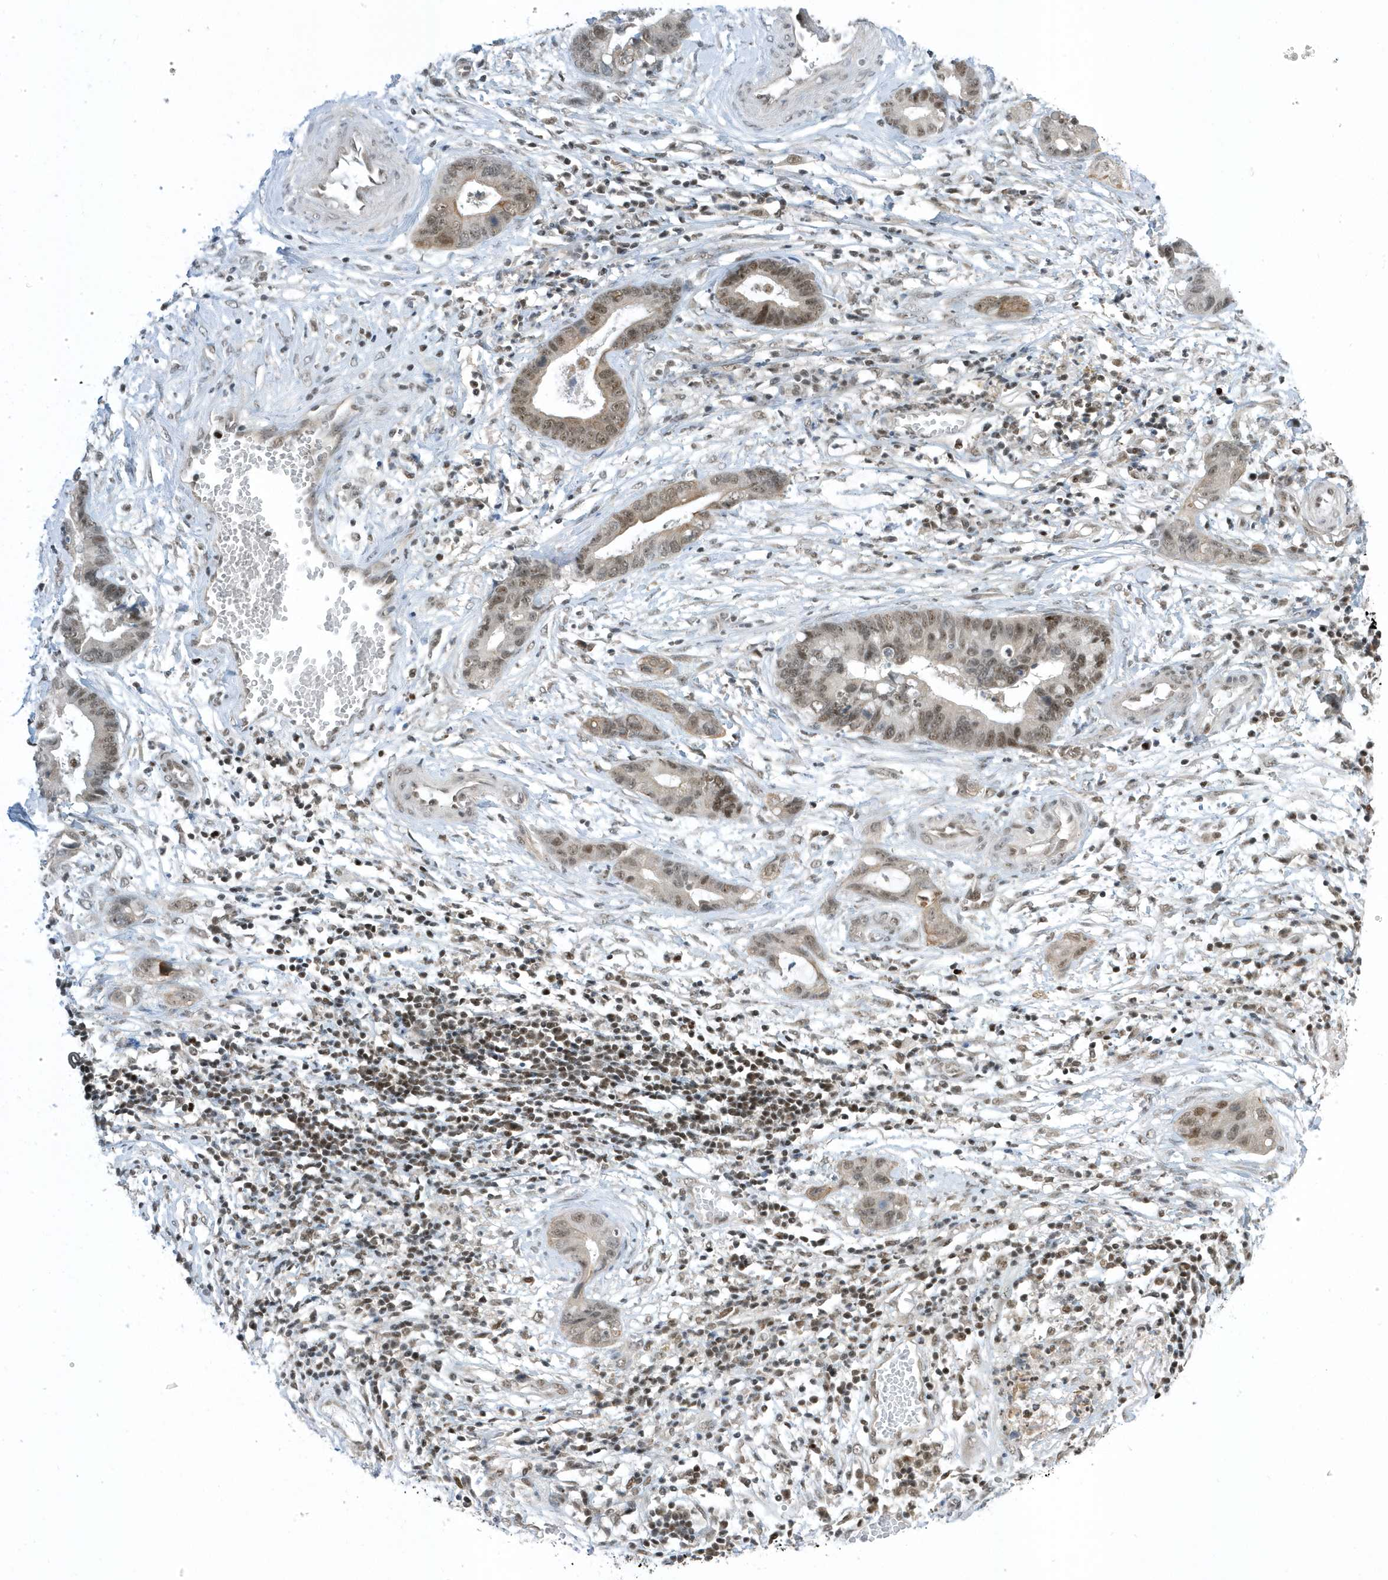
{"staining": {"intensity": "moderate", "quantity": ">75%", "location": "nuclear"}, "tissue": "cervical cancer", "cell_type": "Tumor cells", "image_type": "cancer", "snomed": [{"axis": "morphology", "description": "Adenocarcinoma, NOS"}, {"axis": "topography", "description": "Cervix"}], "caption": "Adenocarcinoma (cervical) was stained to show a protein in brown. There is medium levels of moderate nuclear positivity in approximately >75% of tumor cells. (IHC, brightfield microscopy, high magnification).", "gene": "ZNF740", "patient": {"sex": "female", "age": 44}}